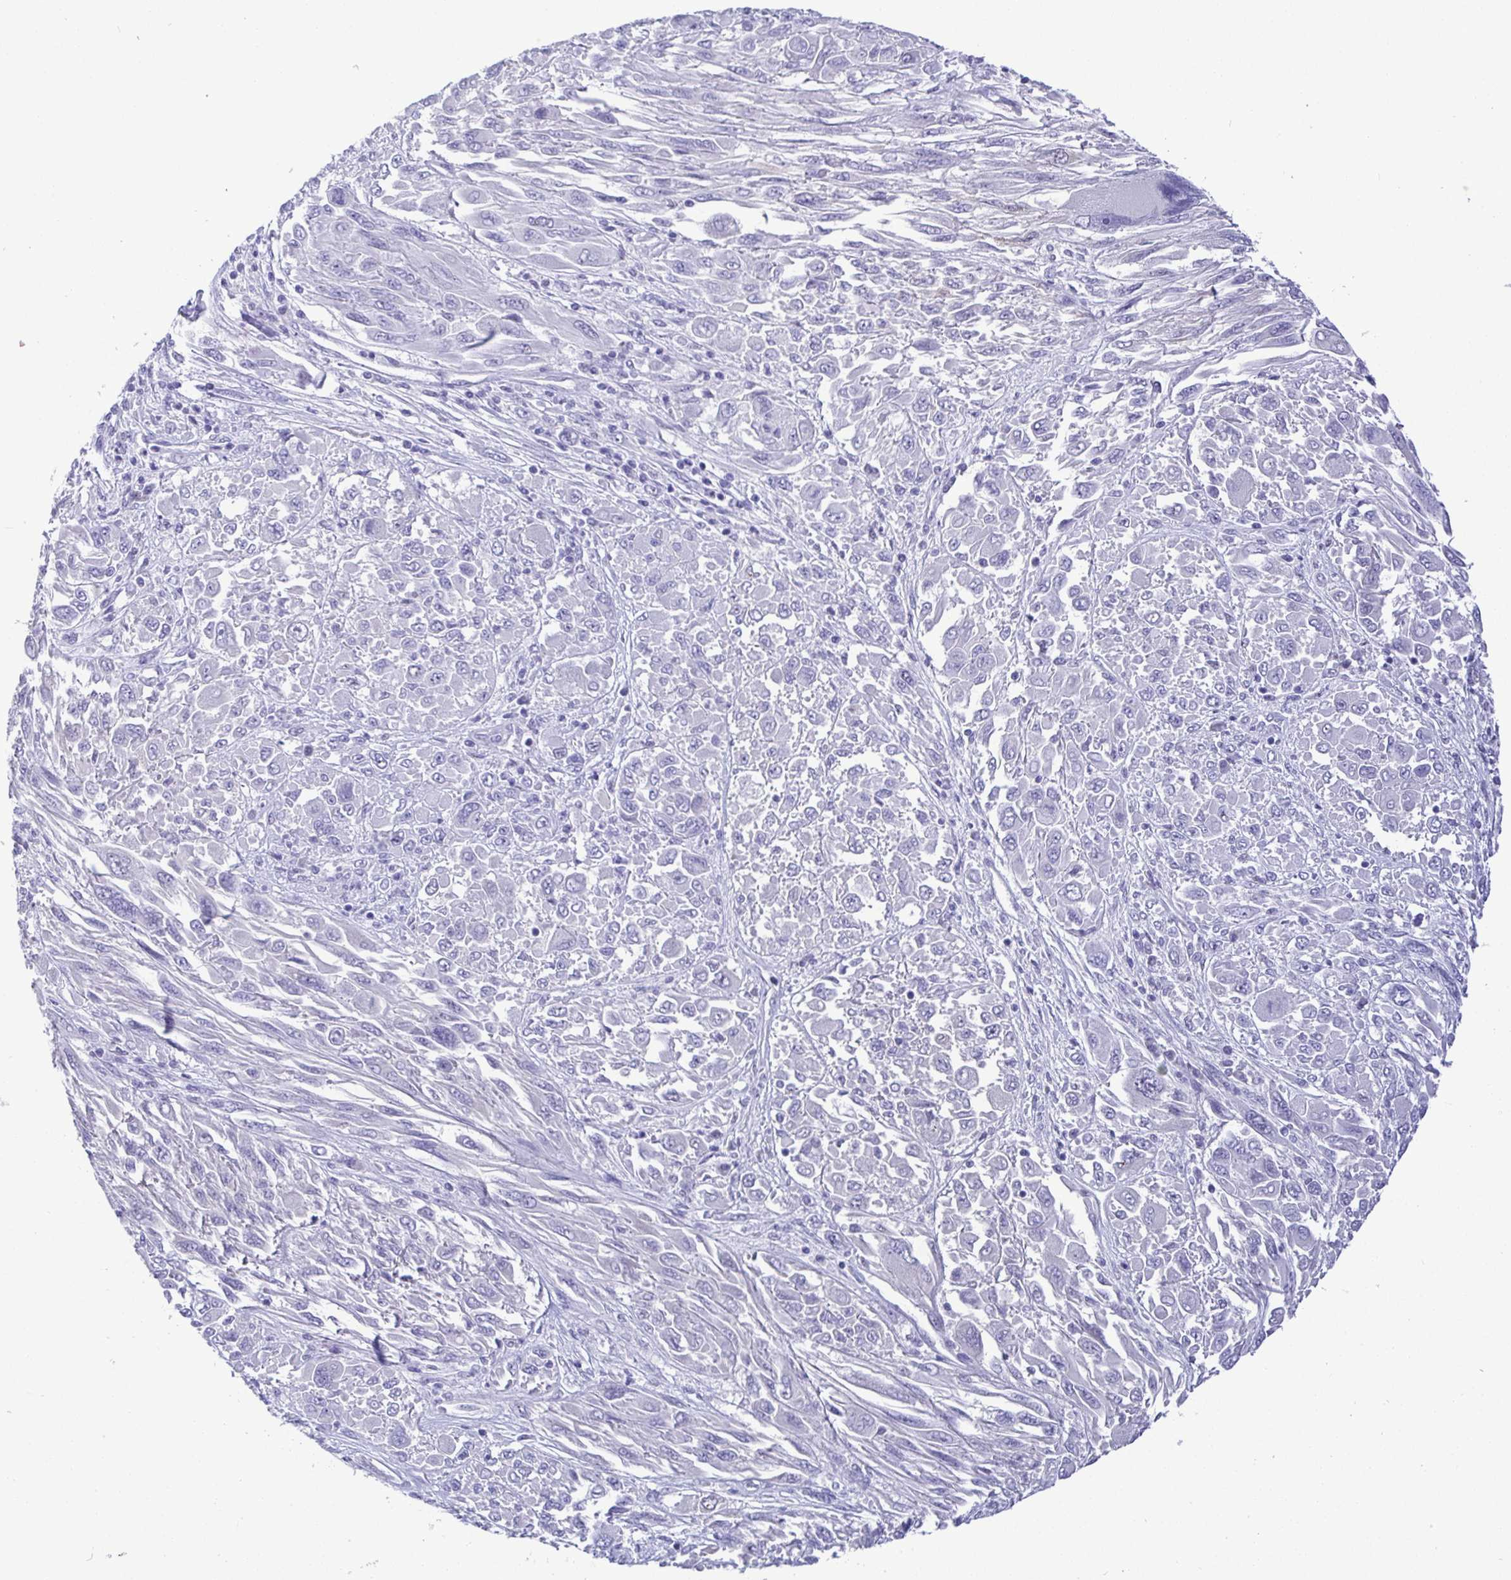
{"staining": {"intensity": "negative", "quantity": "none", "location": "none"}, "tissue": "melanoma", "cell_type": "Tumor cells", "image_type": "cancer", "snomed": [{"axis": "morphology", "description": "Malignant melanoma, NOS"}, {"axis": "topography", "description": "Skin"}], "caption": "An immunohistochemistry image of malignant melanoma is shown. There is no staining in tumor cells of malignant melanoma.", "gene": "TMEM241", "patient": {"sex": "female", "age": 91}}